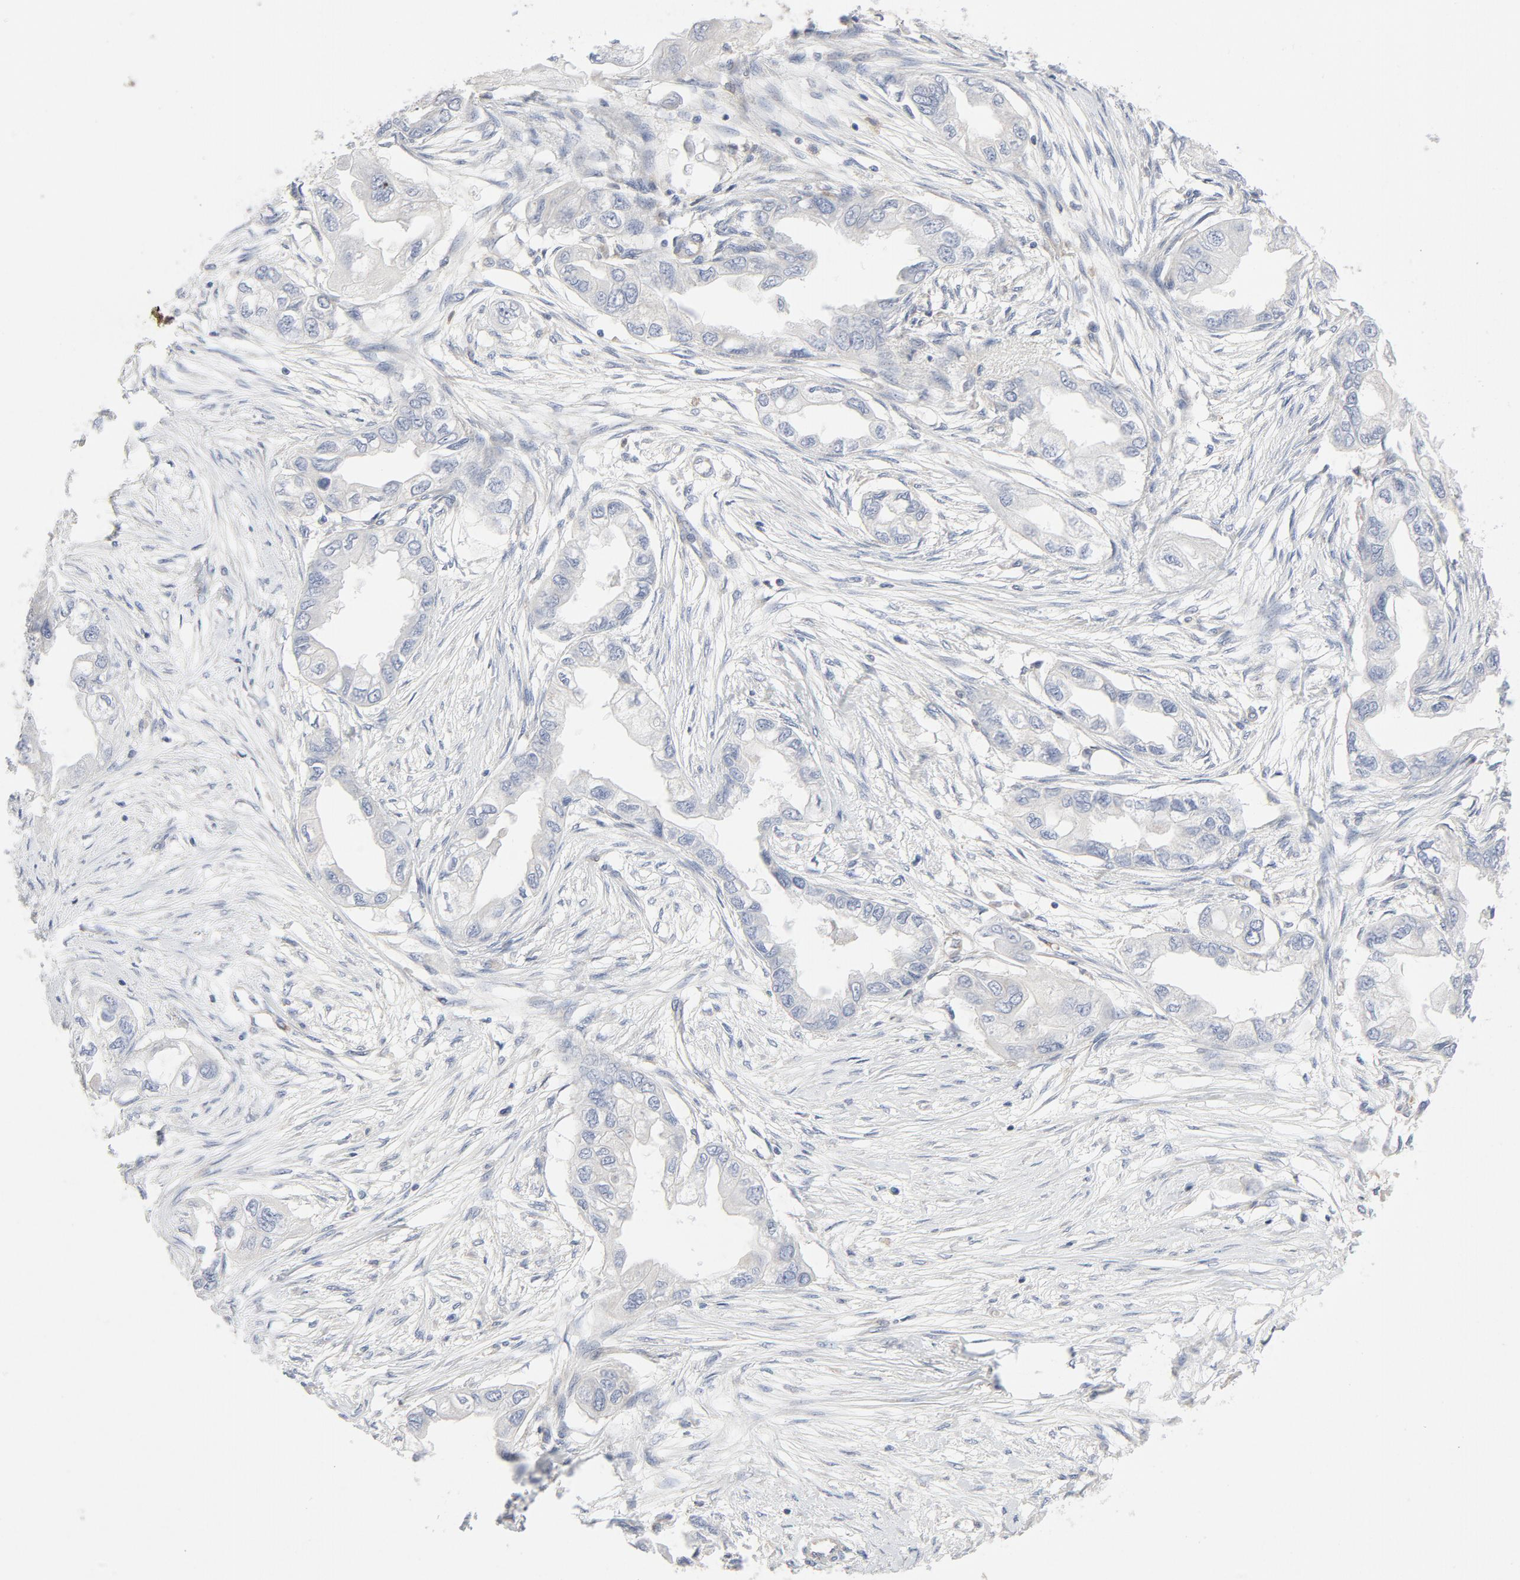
{"staining": {"intensity": "weak", "quantity": "<25%", "location": "cytoplasmic/membranous"}, "tissue": "endometrial cancer", "cell_type": "Tumor cells", "image_type": "cancer", "snomed": [{"axis": "morphology", "description": "Adenocarcinoma, NOS"}, {"axis": "topography", "description": "Endometrium"}], "caption": "There is no significant positivity in tumor cells of adenocarcinoma (endometrial). The staining is performed using DAB (3,3'-diaminobenzidine) brown chromogen with nuclei counter-stained in using hematoxylin.", "gene": "RABEP1", "patient": {"sex": "female", "age": 67}}